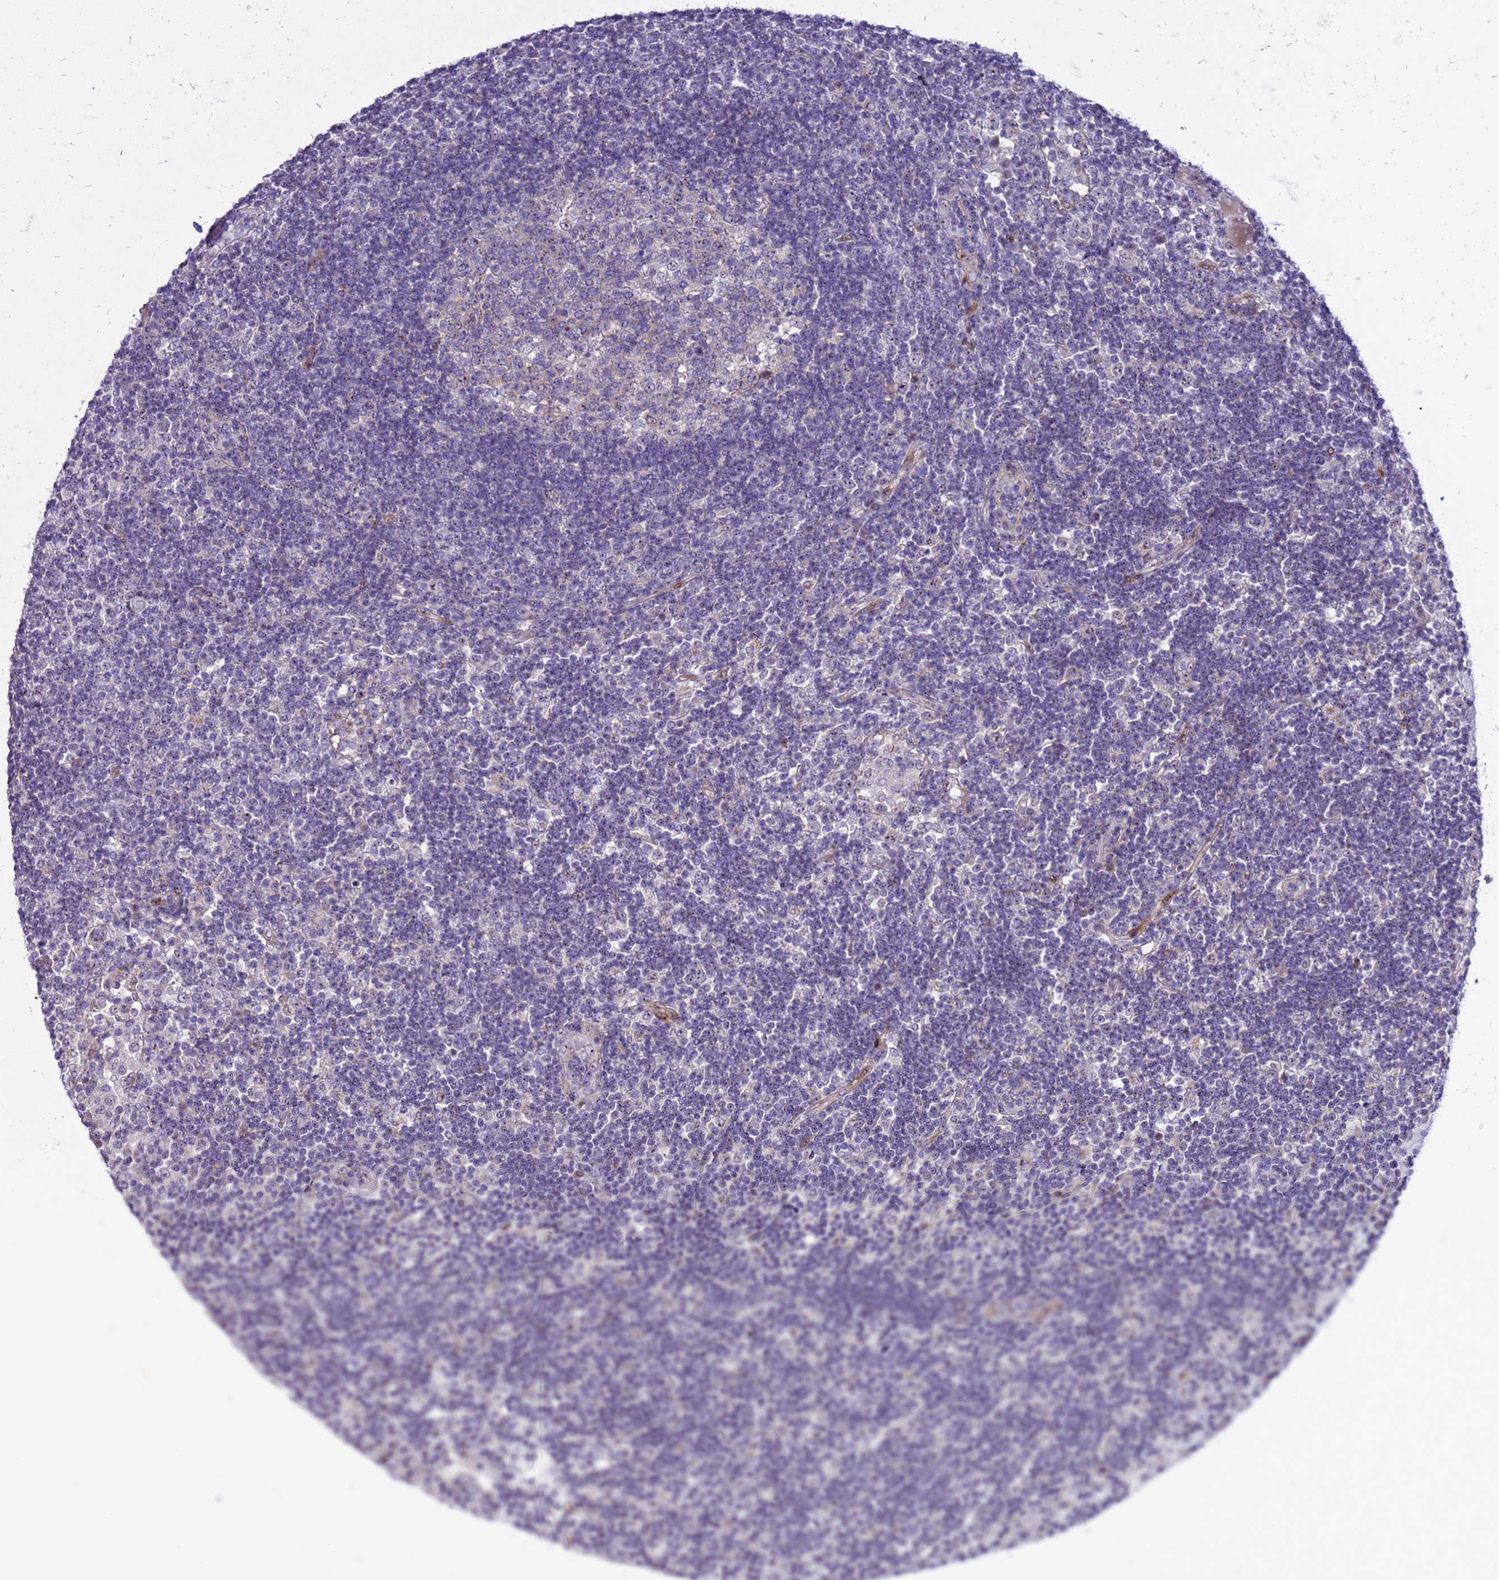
{"staining": {"intensity": "negative", "quantity": "none", "location": "none"}, "tissue": "lymph node", "cell_type": "Germinal center cells", "image_type": "normal", "snomed": [{"axis": "morphology", "description": "Normal tissue, NOS"}, {"axis": "topography", "description": "Lymph node"}], "caption": "Image shows no significant protein positivity in germinal center cells of normal lymph node. (DAB immunohistochemistry, high magnification).", "gene": "RSPO1", "patient": {"sex": "female", "age": 53}}